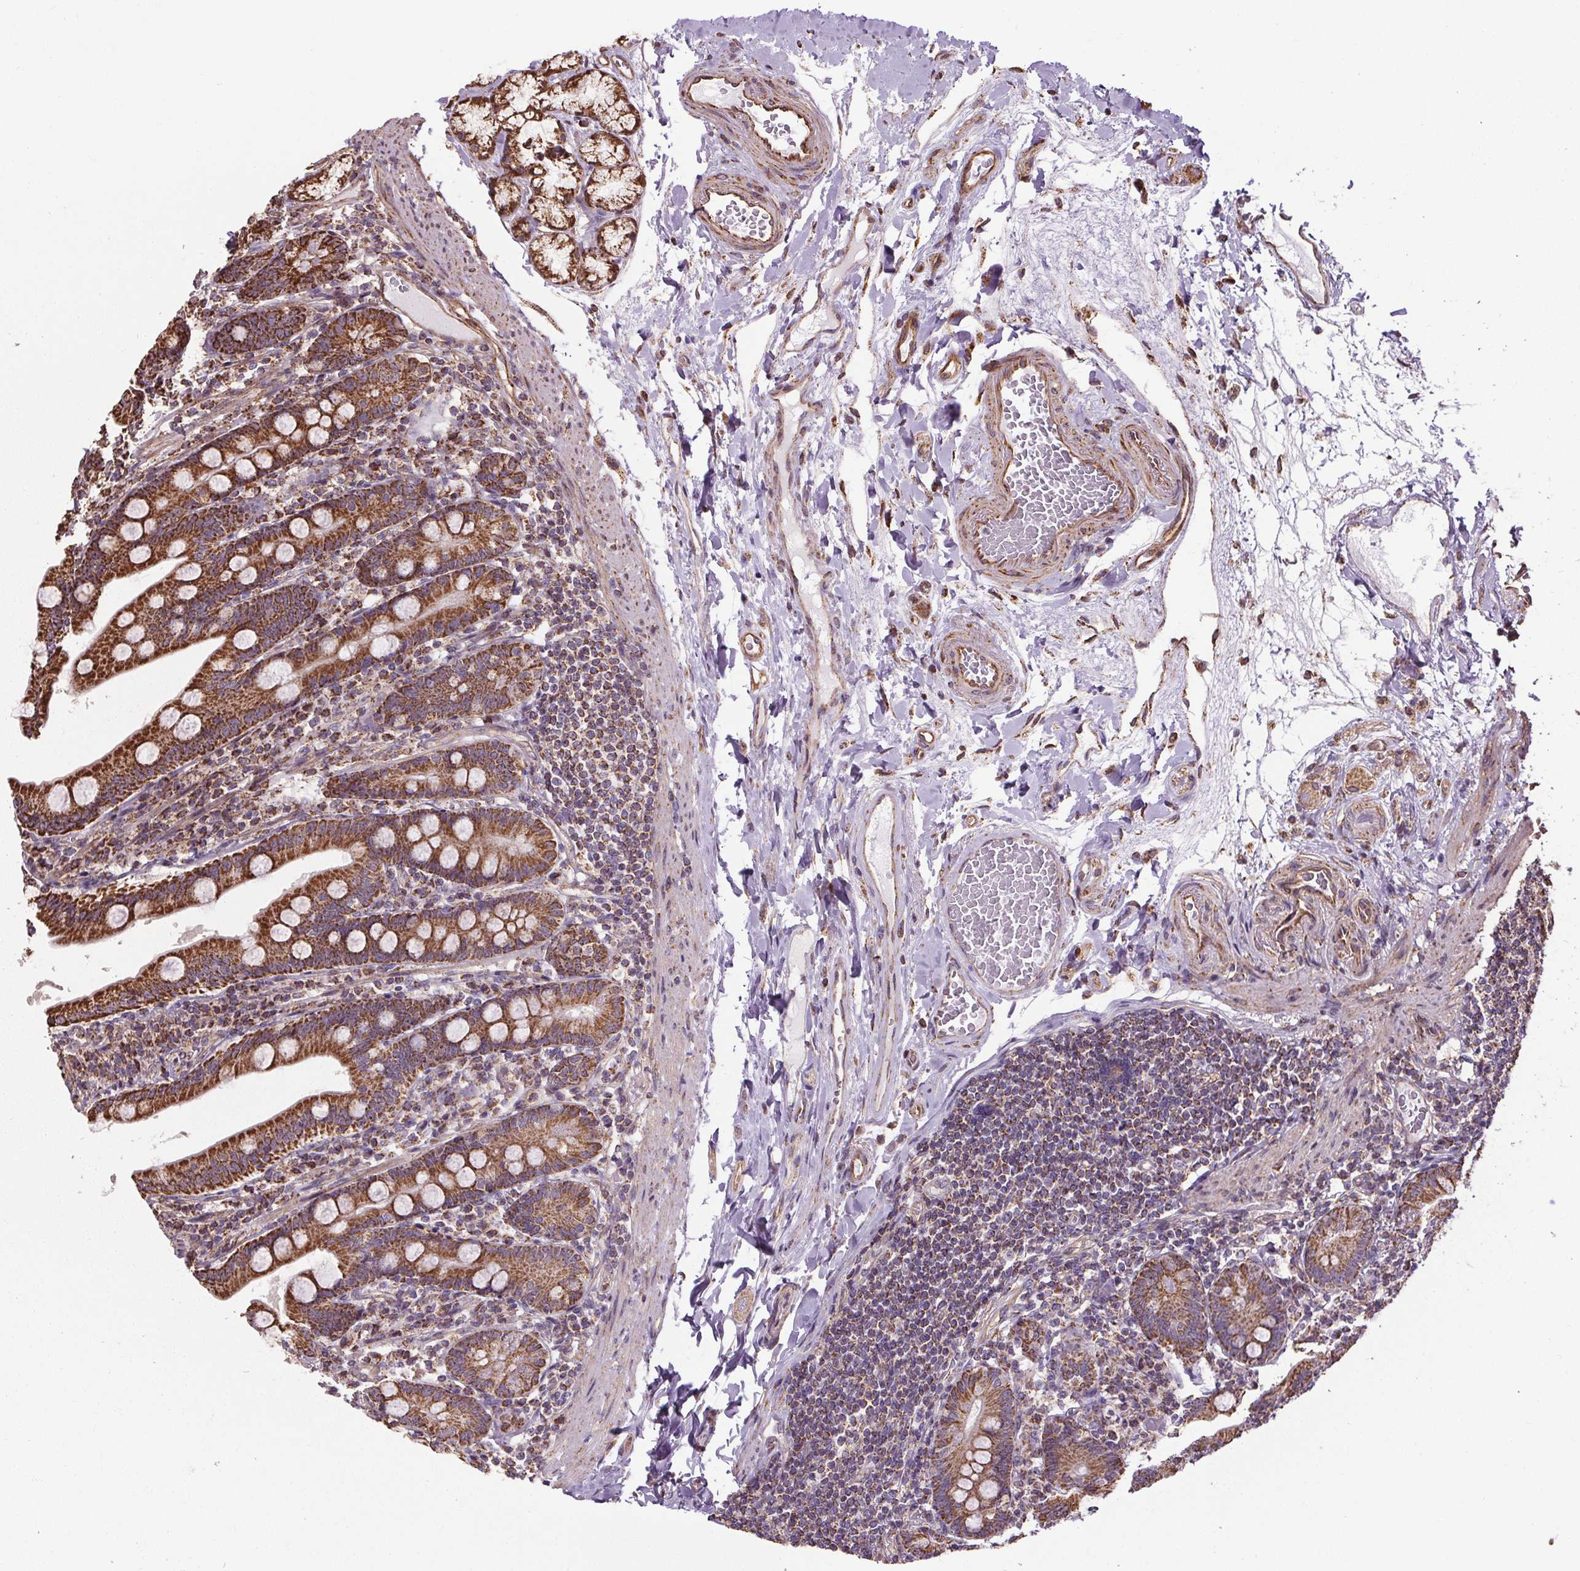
{"staining": {"intensity": "strong", "quantity": ">75%", "location": "cytoplasmic/membranous"}, "tissue": "duodenum", "cell_type": "Glandular cells", "image_type": "normal", "snomed": [{"axis": "morphology", "description": "Normal tissue, NOS"}, {"axis": "topography", "description": "Duodenum"}], "caption": "Brown immunohistochemical staining in normal human duodenum exhibits strong cytoplasmic/membranous positivity in about >75% of glandular cells. The staining was performed using DAB (3,3'-diaminobenzidine) to visualize the protein expression in brown, while the nuclei were stained in blue with hematoxylin (Magnification: 20x).", "gene": "ZNF548", "patient": {"sex": "female", "age": 67}}